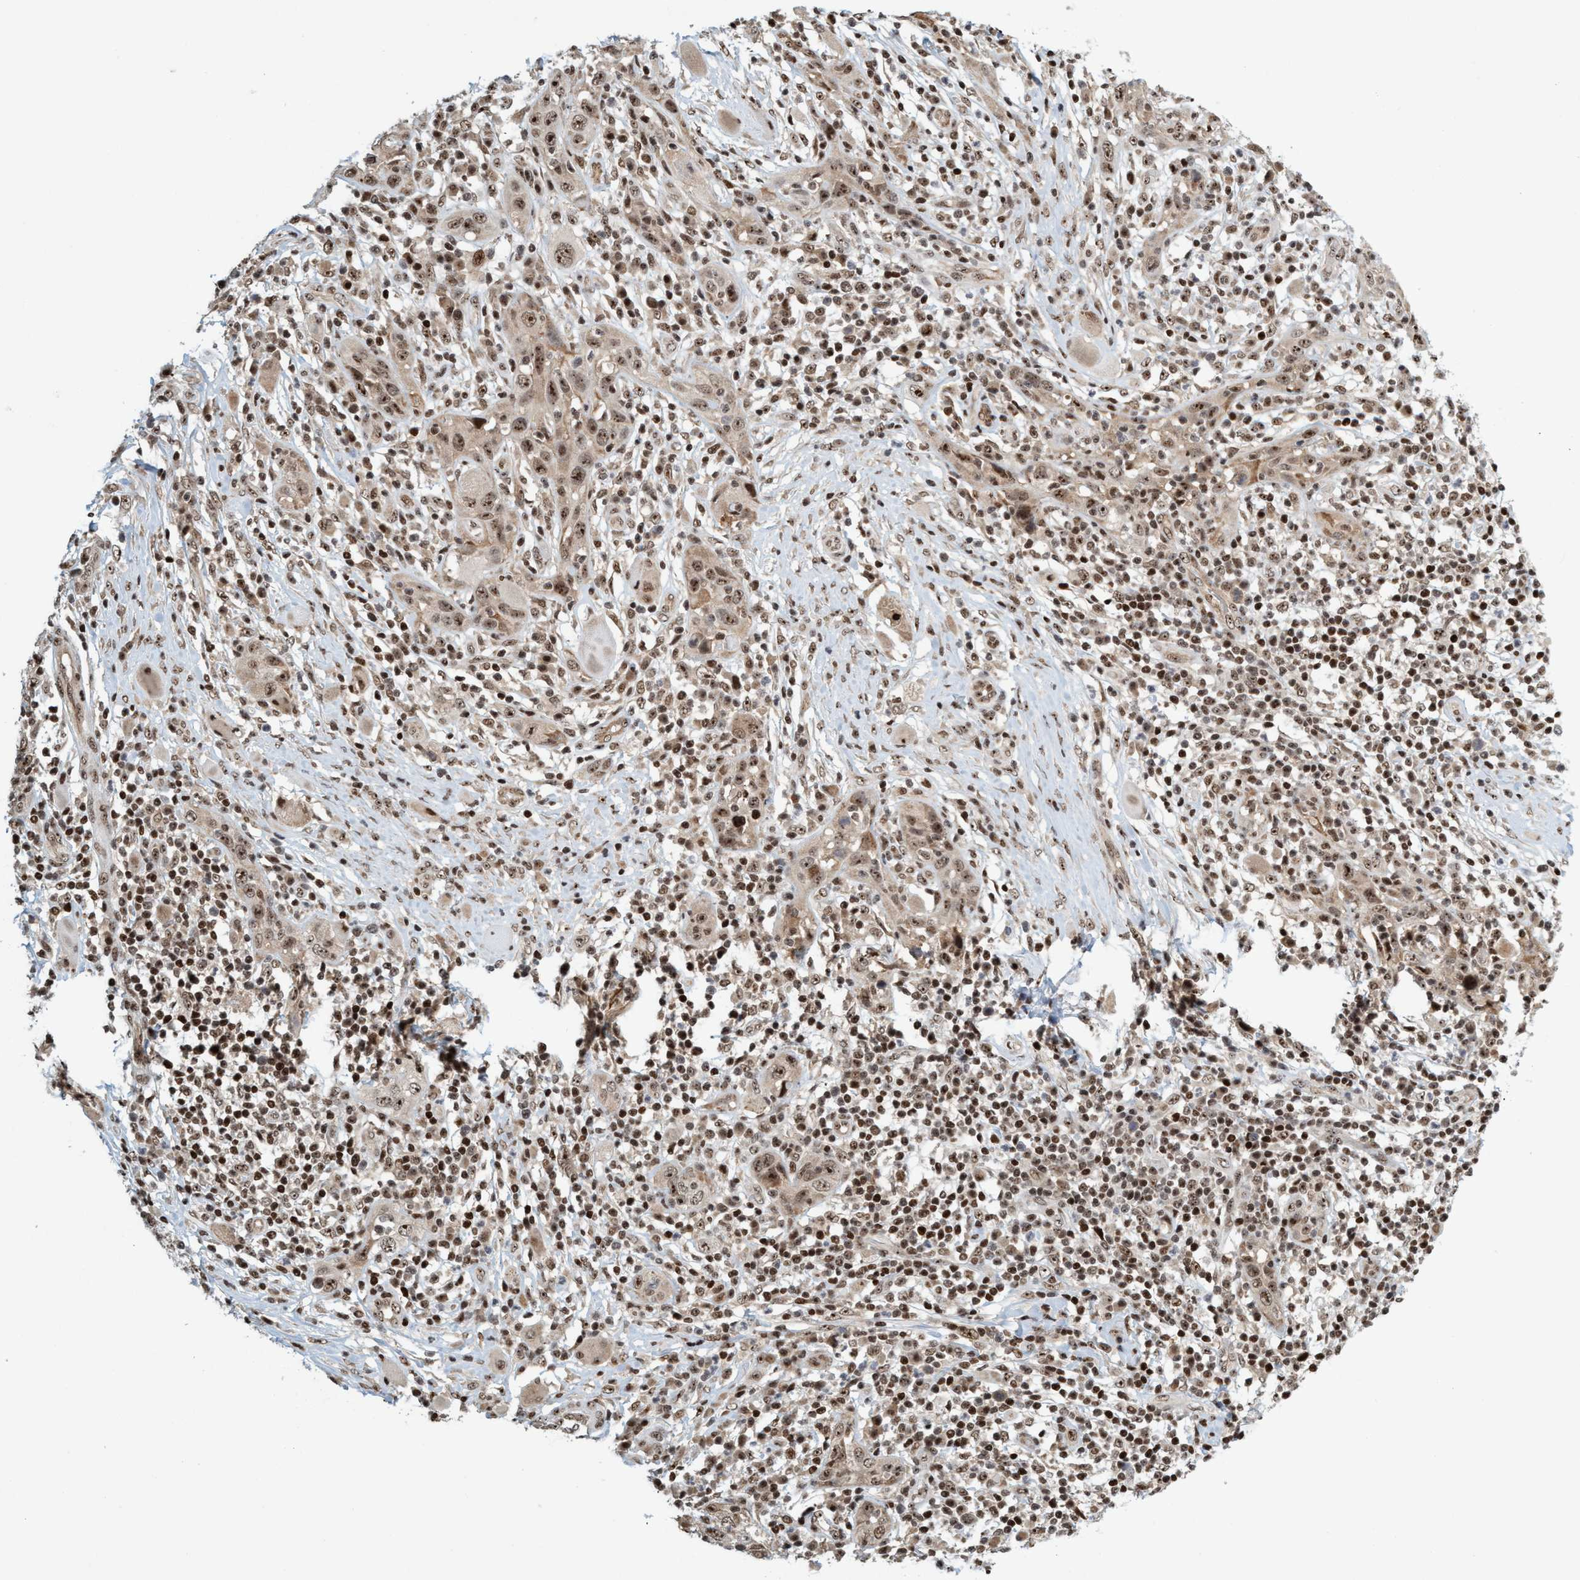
{"staining": {"intensity": "moderate", "quantity": ">75%", "location": "nuclear"}, "tissue": "skin cancer", "cell_type": "Tumor cells", "image_type": "cancer", "snomed": [{"axis": "morphology", "description": "Squamous cell carcinoma, NOS"}, {"axis": "topography", "description": "Skin"}], "caption": "A brown stain labels moderate nuclear expression of a protein in skin squamous cell carcinoma tumor cells.", "gene": "SMCR8", "patient": {"sex": "female", "age": 88}}